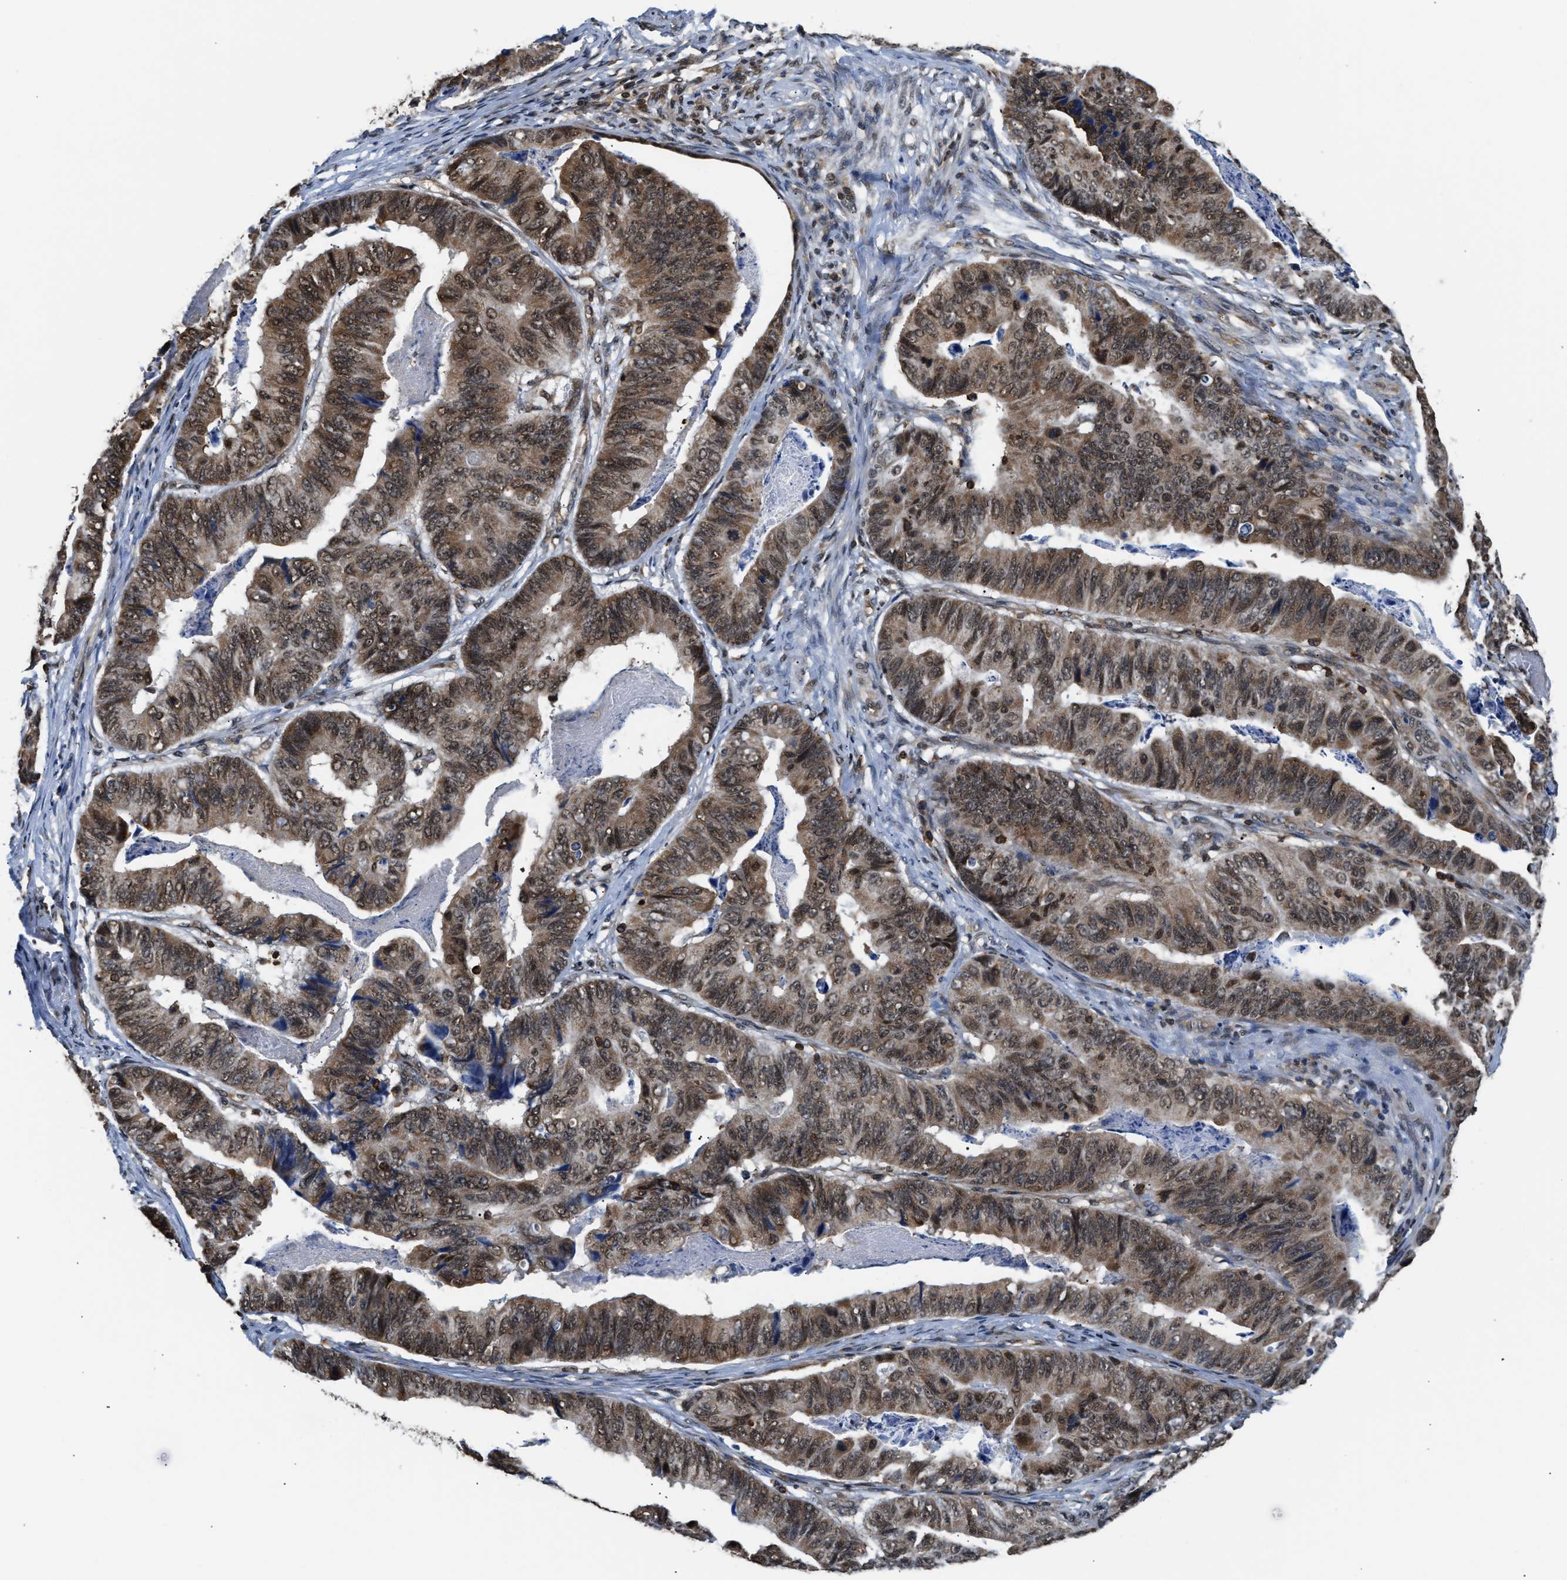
{"staining": {"intensity": "moderate", "quantity": ">75%", "location": "cytoplasmic/membranous,nuclear"}, "tissue": "stomach cancer", "cell_type": "Tumor cells", "image_type": "cancer", "snomed": [{"axis": "morphology", "description": "Adenocarcinoma, NOS"}, {"axis": "topography", "description": "Stomach, lower"}], "caption": "A brown stain labels moderate cytoplasmic/membranous and nuclear positivity of a protein in human stomach adenocarcinoma tumor cells. The staining was performed using DAB to visualize the protein expression in brown, while the nuclei were stained in blue with hematoxylin (Magnification: 20x).", "gene": "STK10", "patient": {"sex": "male", "age": 77}}